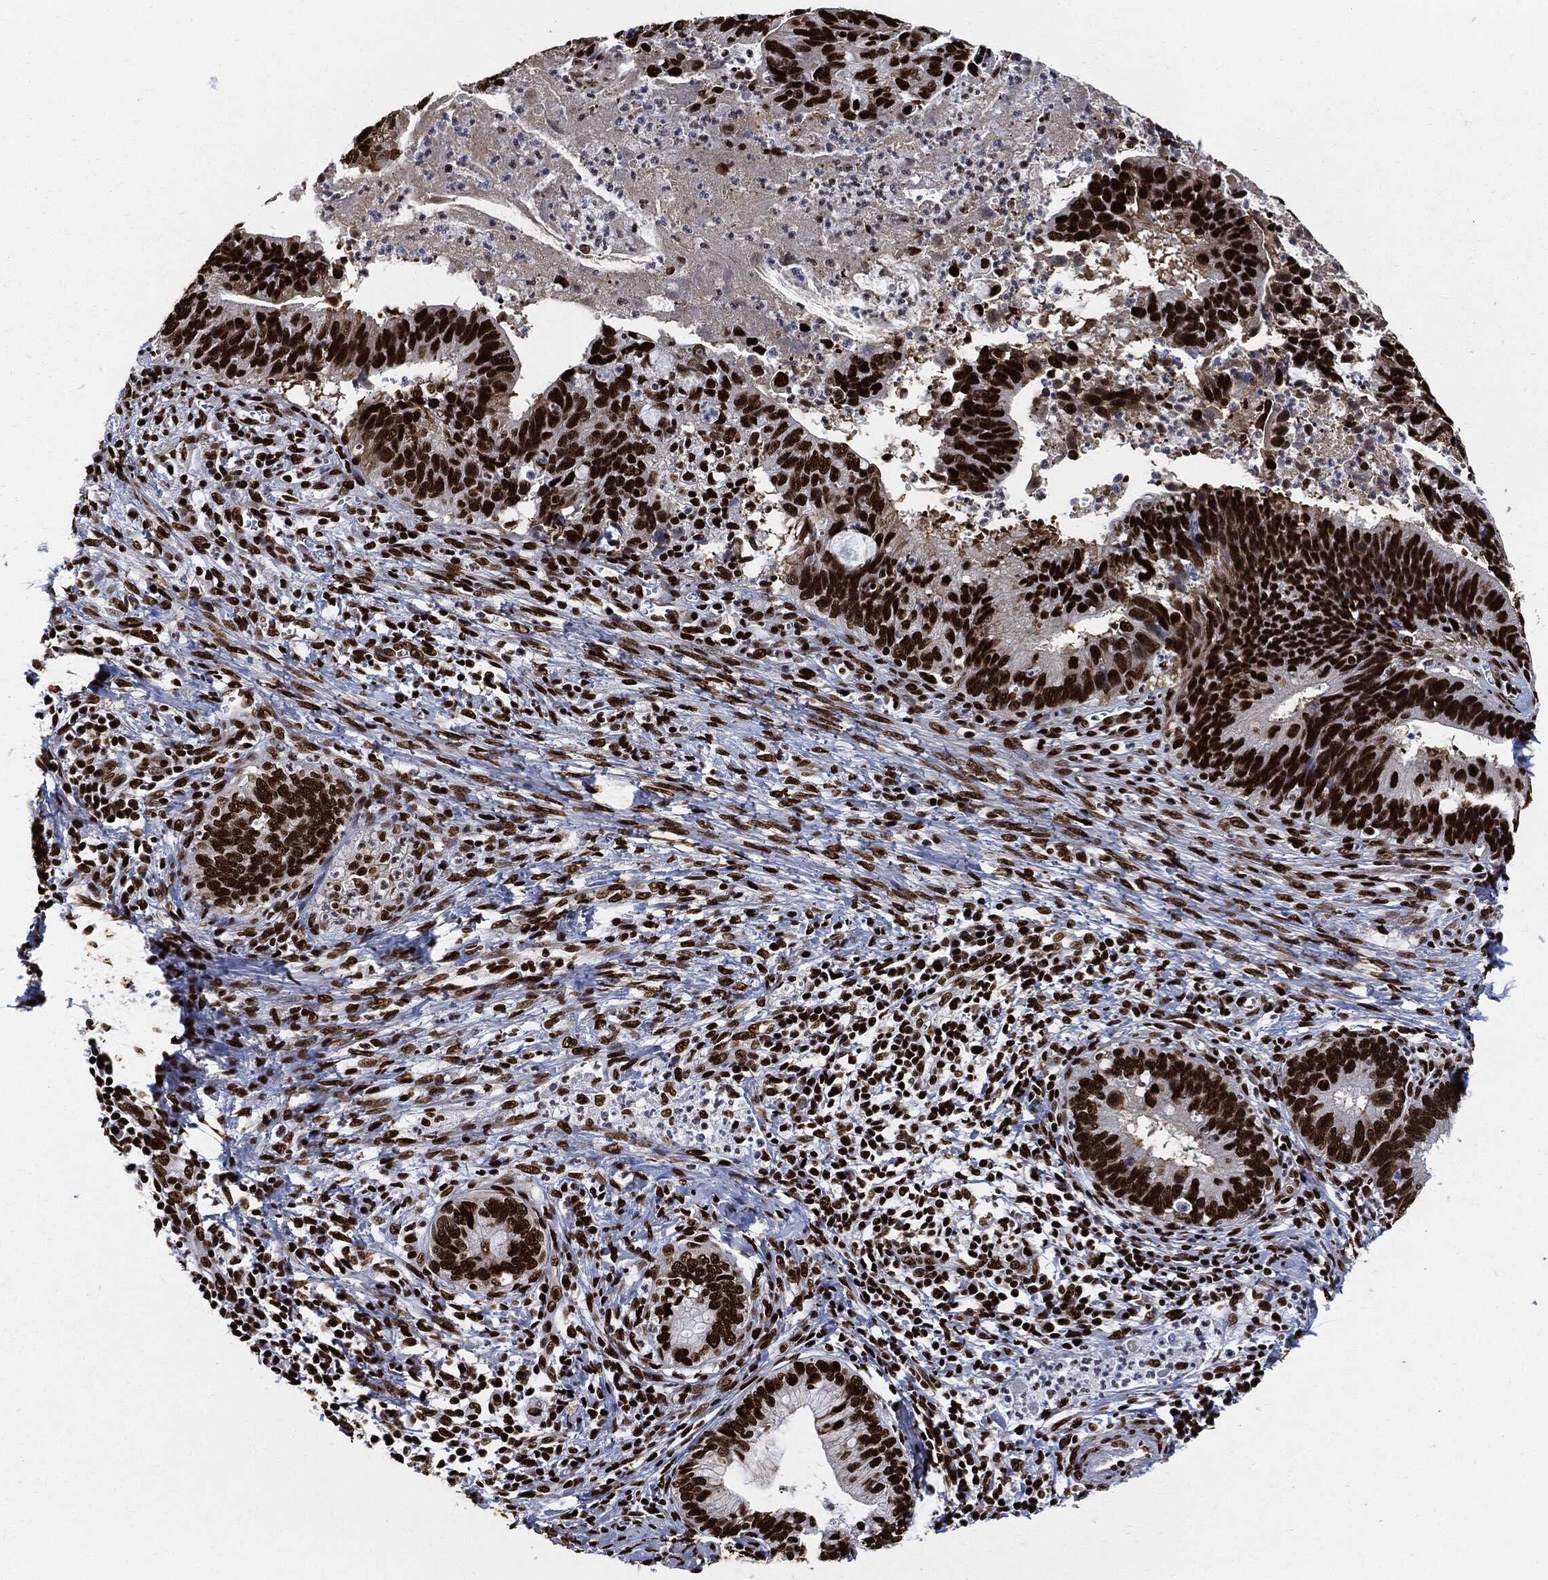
{"staining": {"intensity": "strong", "quantity": ">75%", "location": "nuclear"}, "tissue": "cervical cancer", "cell_type": "Tumor cells", "image_type": "cancer", "snomed": [{"axis": "morphology", "description": "Adenocarcinoma, NOS"}, {"axis": "topography", "description": "Cervix"}], "caption": "This micrograph displays immunohistochemistry (IHC) staining of cervical cancer, with high strong nuclear positivity in about >75% of tumor cells.", "gene": "RECQL", "patient": {"sex": "female", "age": 42}}